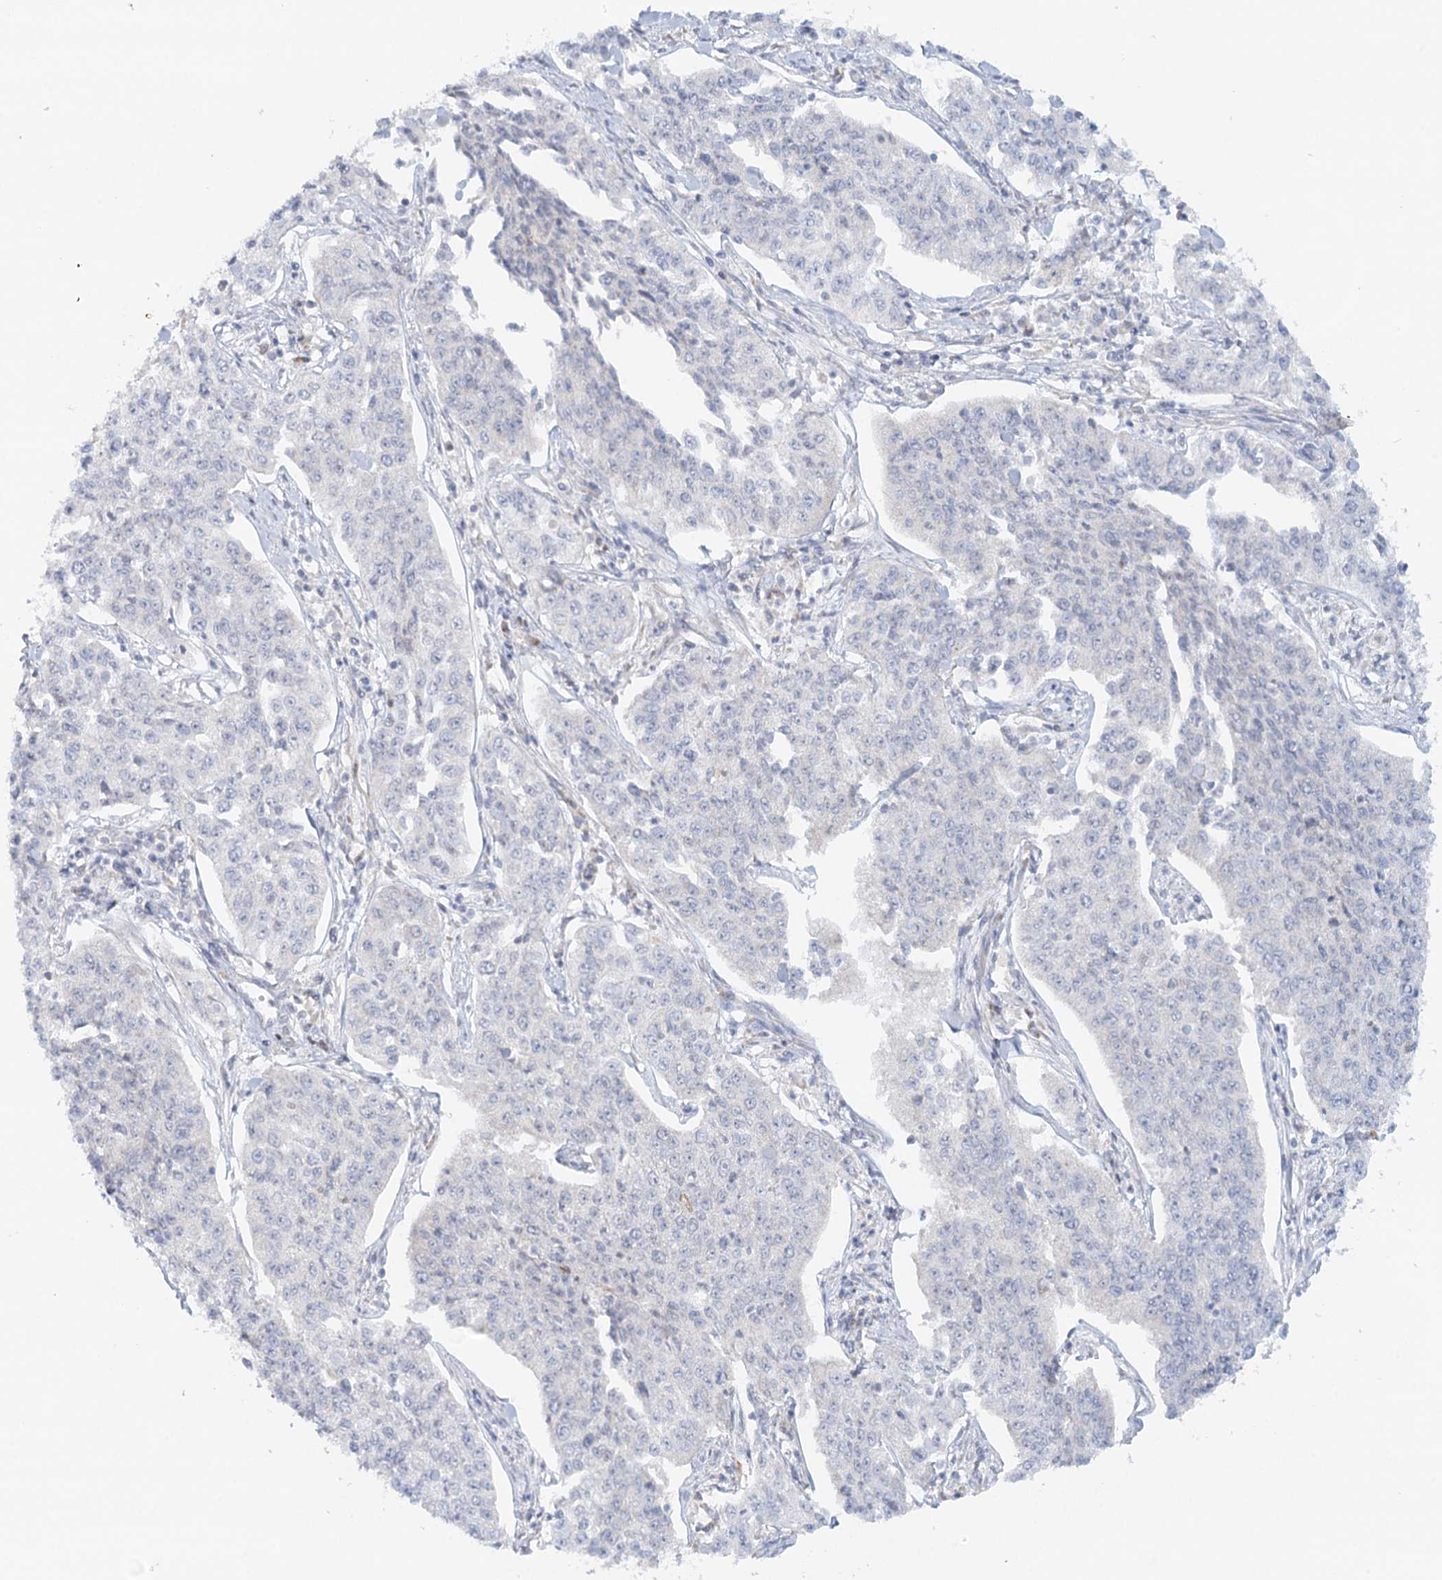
{"staining": {"intensity": "negative", "quantity": "none", "location": "none"}, "tissue": "cervical cancer", "cell_type": "Tumor cells", "image_type": "cancer", "snomed": [{"axis": "morphology", "description": "Squamous cell carcinoma, NOS"}, {"axis": "topography", "description": "Cervix"}], "caption": "Immunohistochemical staining of cervical cancer demonstrates no significant staining in tumor cells.", "gene": "PSAPL1", "patient": {"sex": "female", "age": 35}}